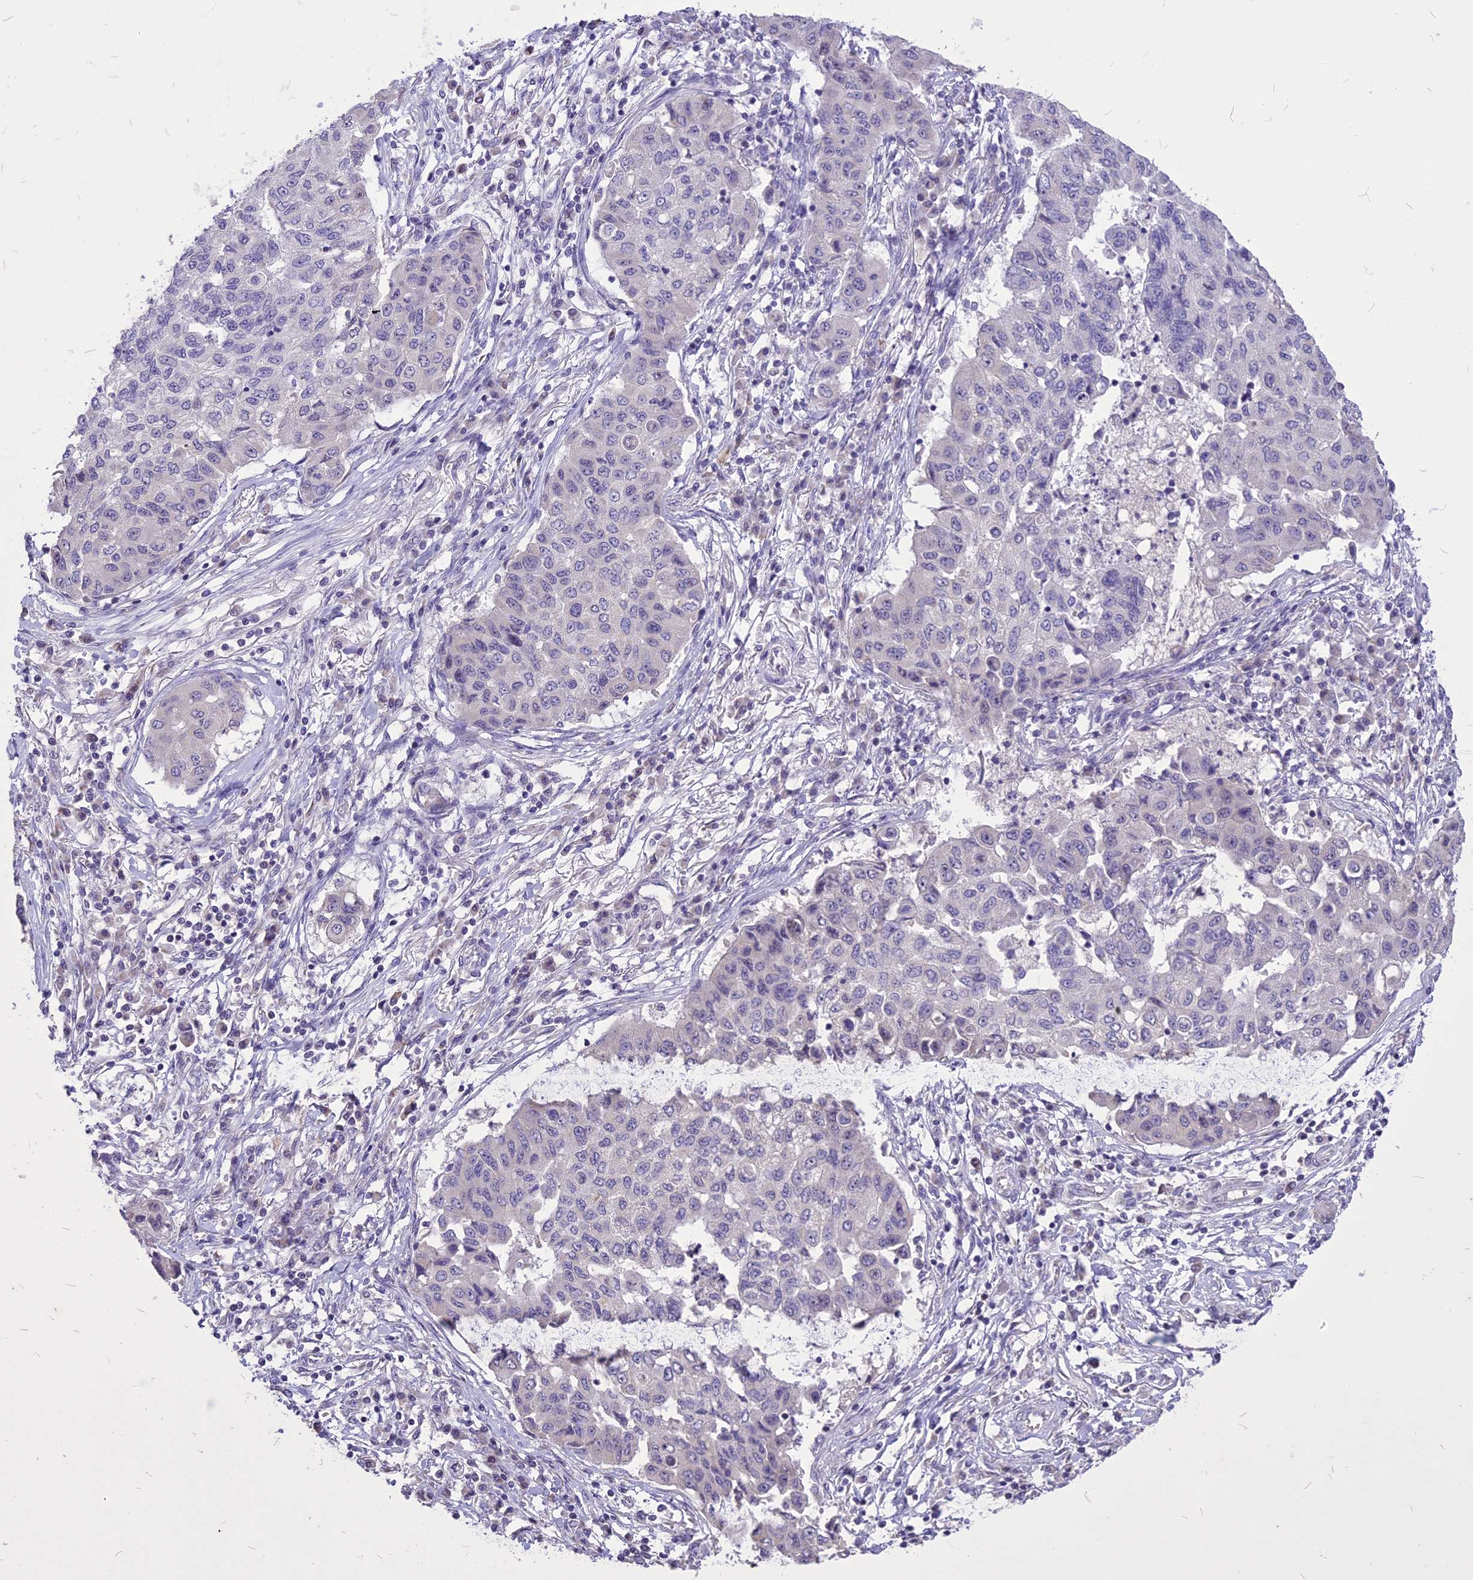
{"staining": {"intensity": "negative", "quantity": "none", "location": "none"}, "tissue": "lung cancer", "cell_type": "Tumor cells", "image_type": "cancer", "snomed": [{"axis": "morphology", "description": "Squamous cell carcinoma, NOS"}, {"axis": "topography", "description": "Lung"}], "caption": "This is an immunohistochemistry (IHC) photomicrograph of lung cancer. There is no positivity in tumor cells.", "gene": "CMSS1", "patient": {"sex": "male", "age": 74}}